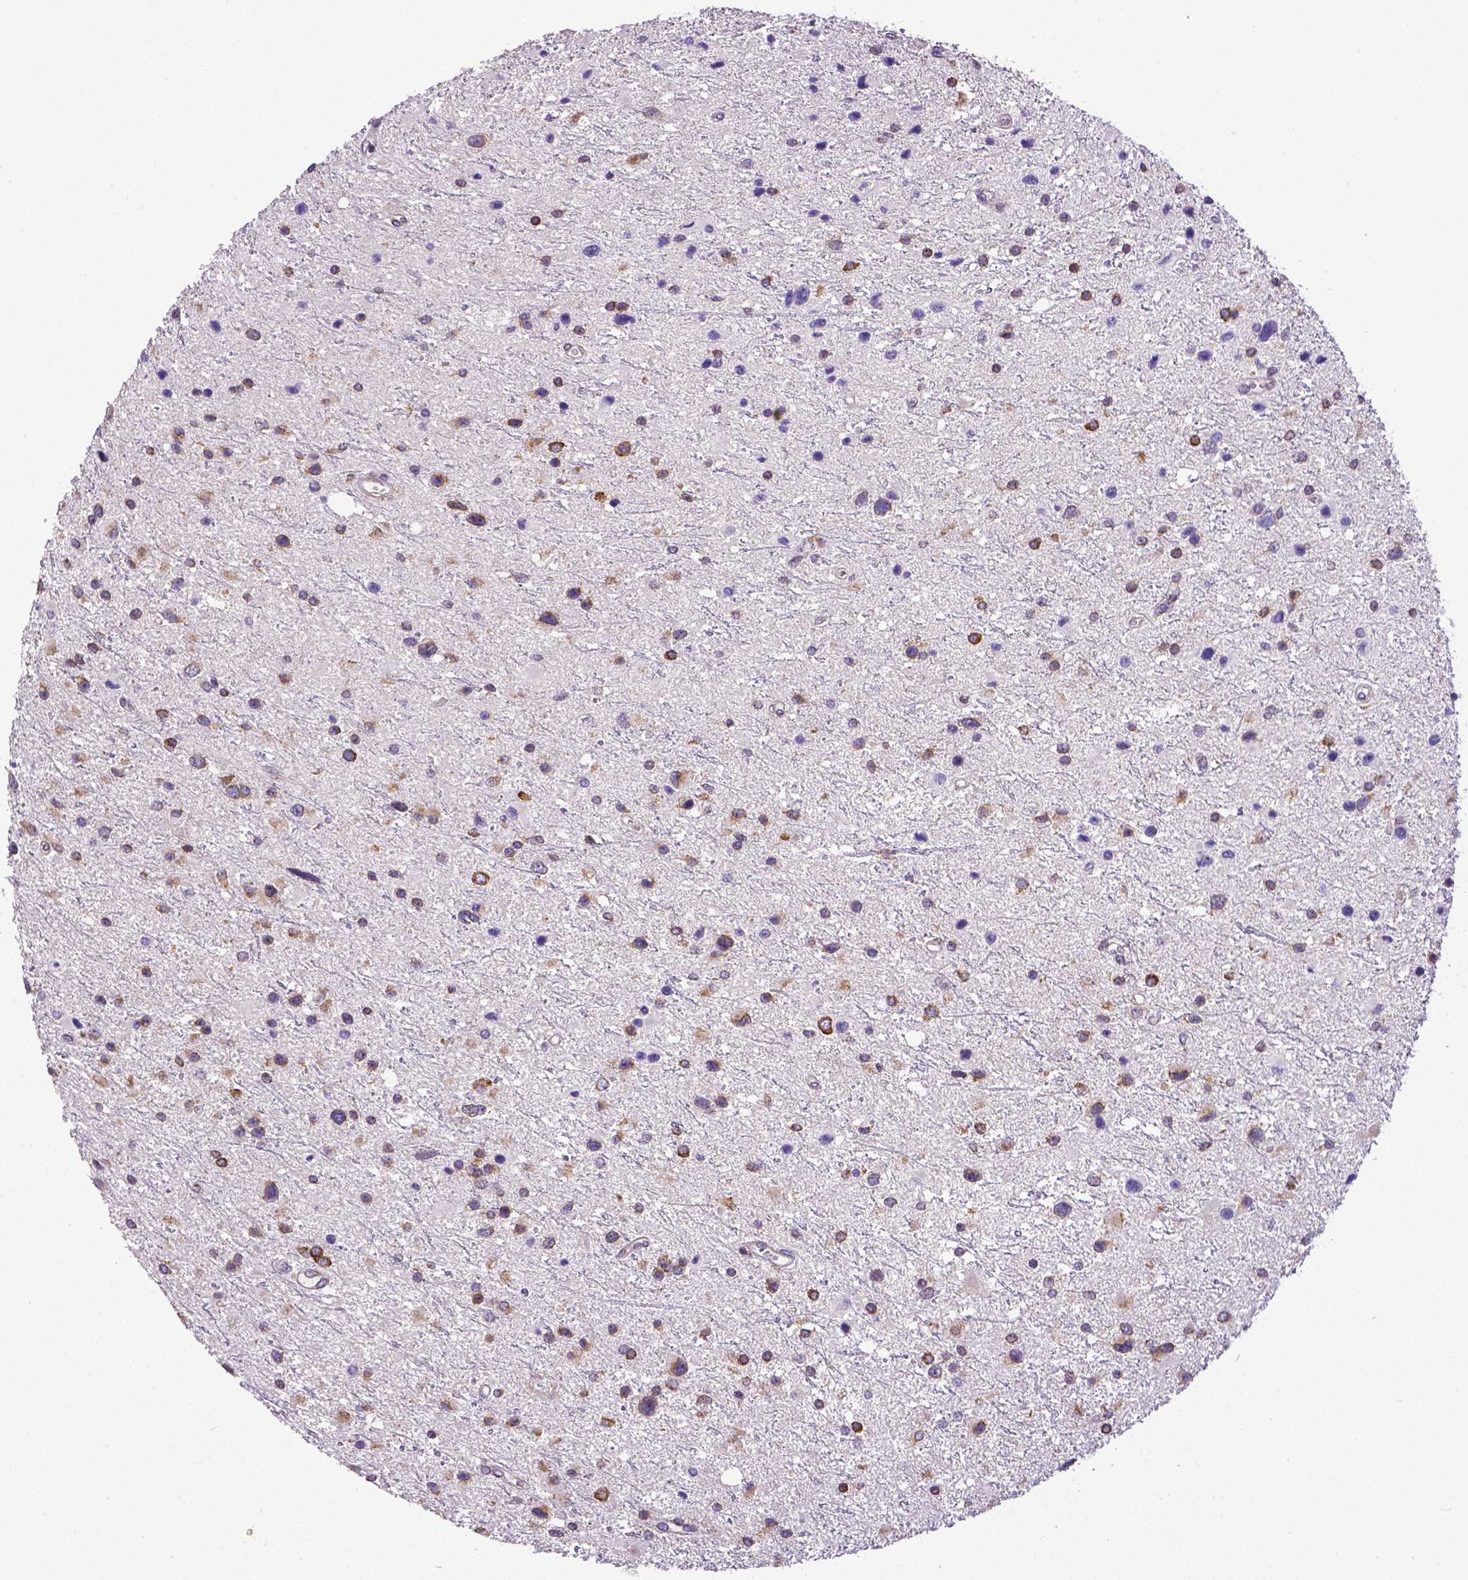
{"staining": {"intensity": "strong", "quantity": "25%-75%", "location": "cytoplasmic/membranous"}, "tissue": "glioma", "cell_type": "Tumor cells", "image_type": "cancer", "snomed": [{"axis": "morphology", "description": "Glioma, malignant, Low grade"}, {"axis": "topography", "description": "Brain"}], "caption": "A micrograph showing strong cytoplasmic/membranous expression in about 25%-75% of tumor cells in low-grade glioma (malignant), as visualized by brown immunohistochemical staining.", "gene": "MTDH", "patient": {"sex": "female", "age": 32}}